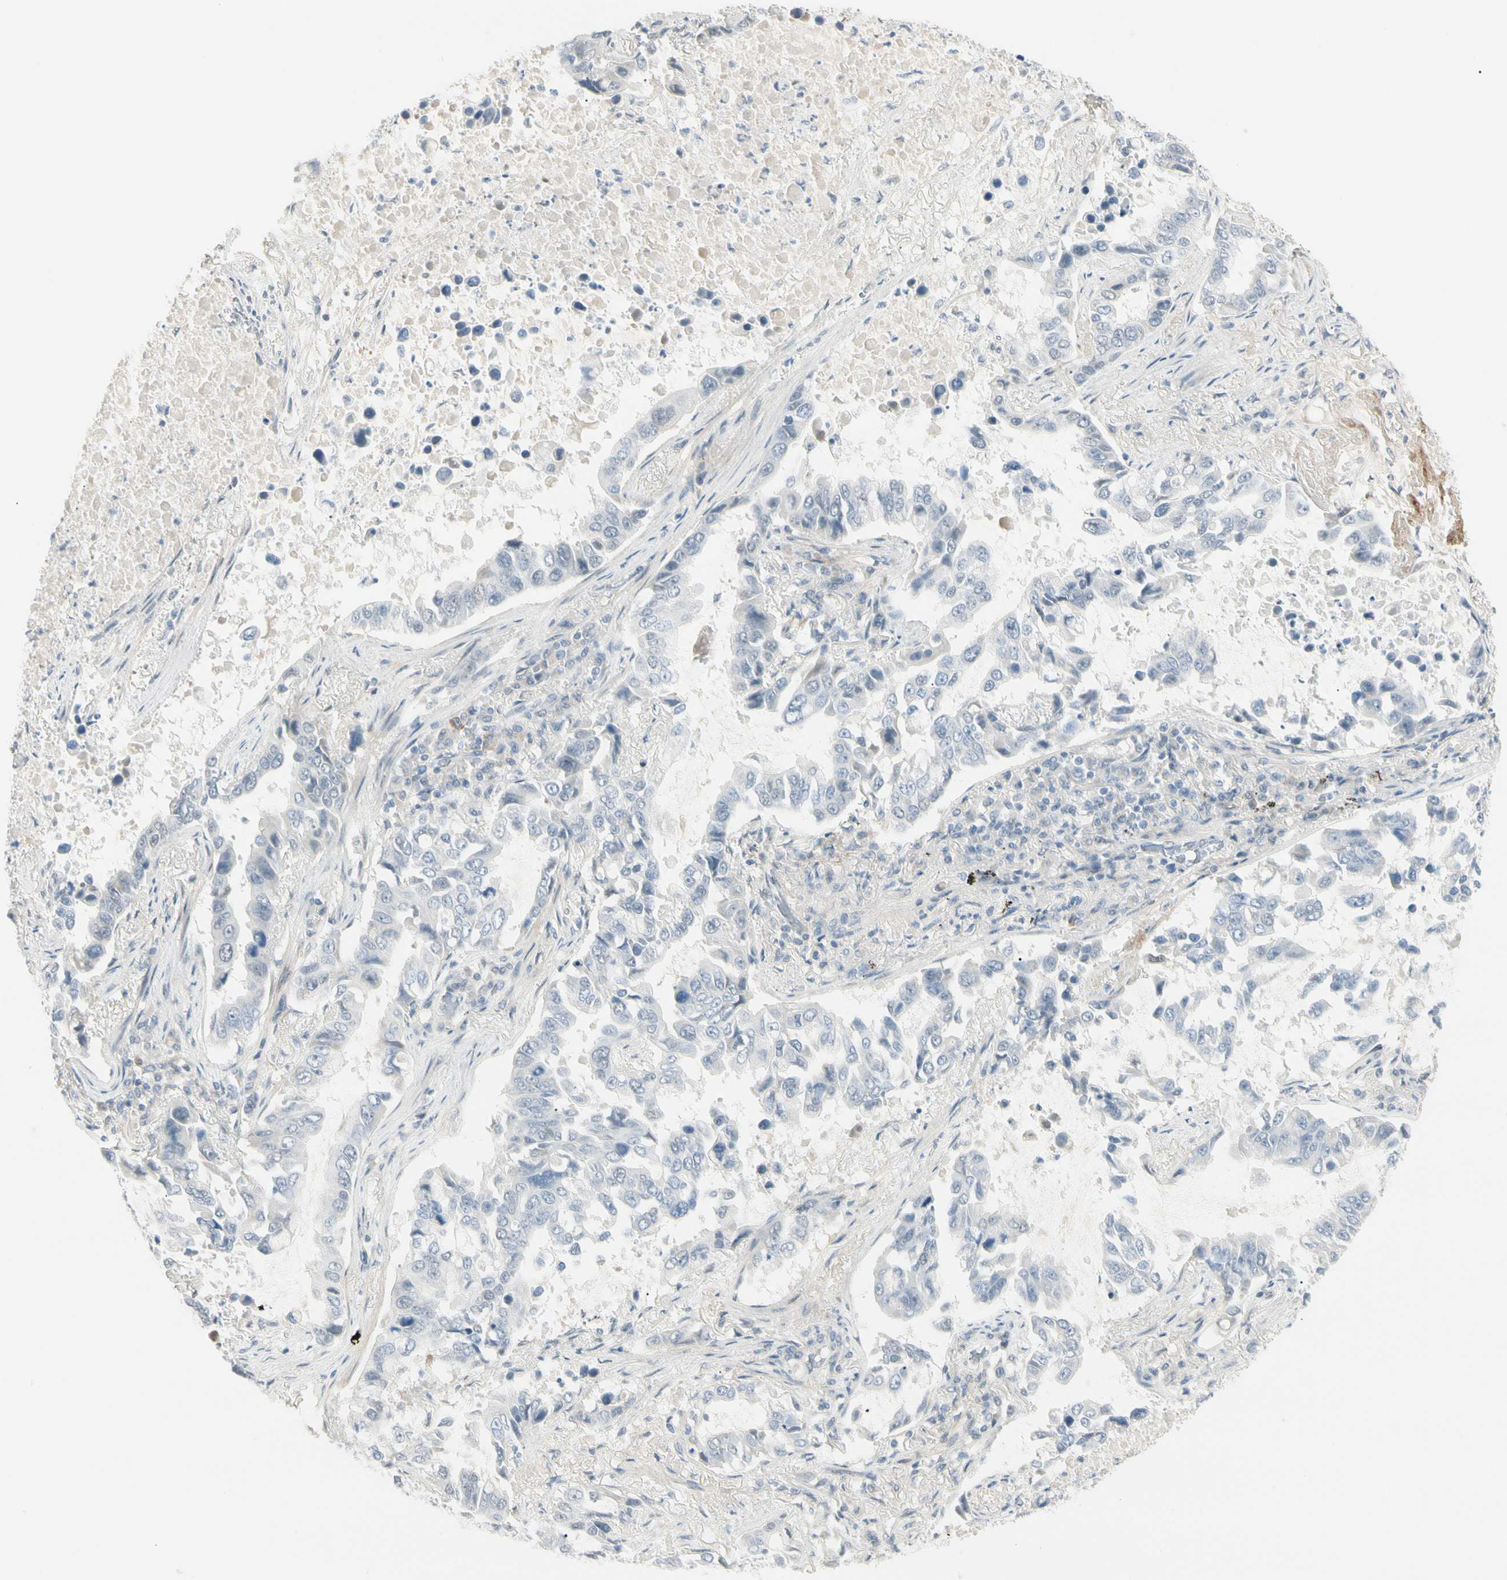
{"staining": {"intensity": "negative", "quantity": "none", "location": "none"}, "tissue": "lung cancer", "cell_type": "Tumor cells", "image_type": "cancer", "snomed": [{"axis": "morphology", "description": "Adenocarcinoma, NOS"}, {"axis": "topography", "description": "Lung"}], "caption": "Lung cancer (adenocarcinoma) was stained to show a protein in brown. There is no significant expression in tumor cells.", "gene": "ASPN", "patient": {"sex": "male", "age": 64}}